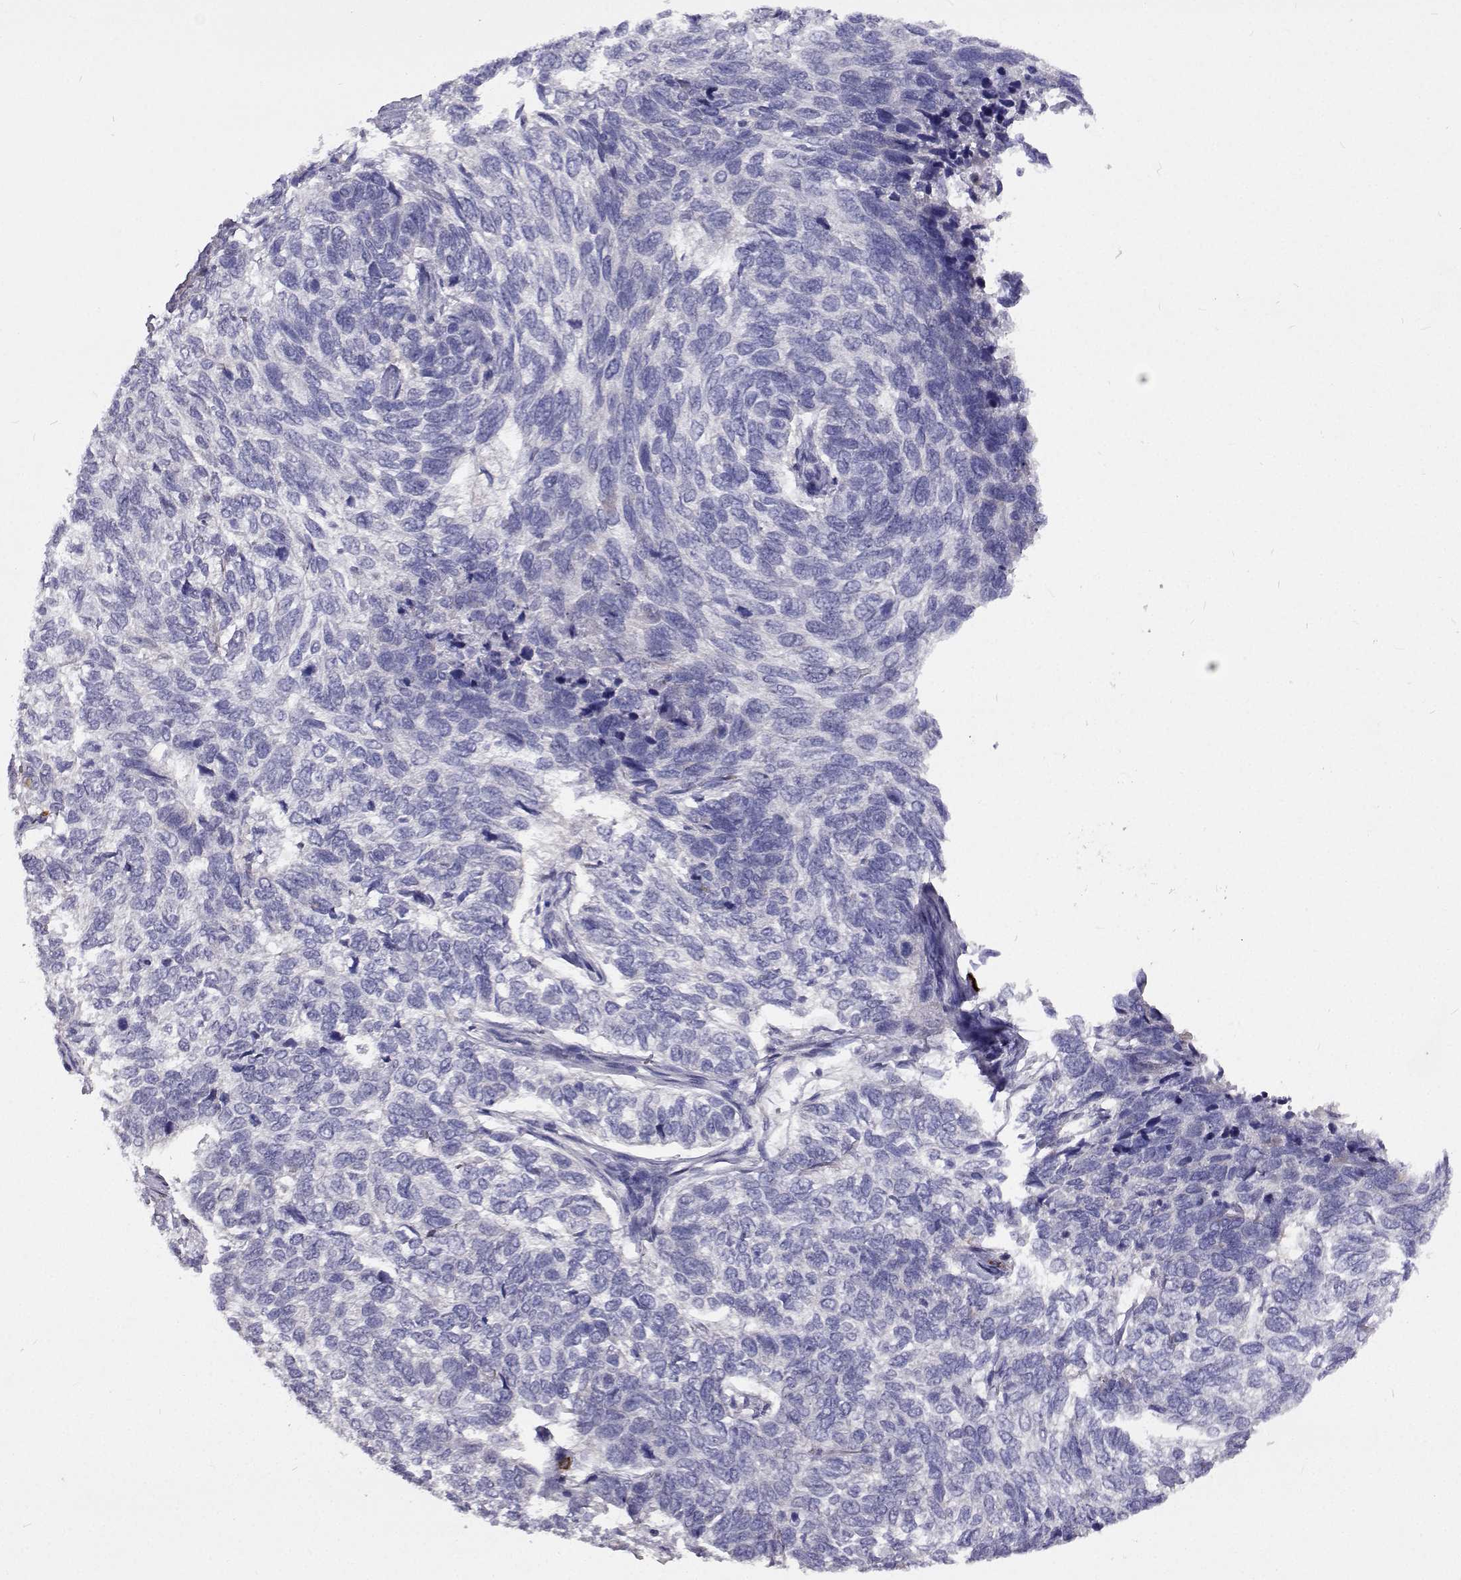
{"staining": {"intensity": "negative", "quantity": "none", "location": "none"}, "tissue": "skin cancer", "cell_type": "Tumor cells", "image_type": "cancer", "snomed": [{"axis": "morphology", "description": "Basal cell carcinoma"}, {"axis": "topography", "description": "Skin"}], "caption": "Human basal cell carcinoma (skin) stained for a protein using IHC shows no positivity in tumor cells.", "gene": "CFAP44", "patient": {"sex": "female", "age": 65}}